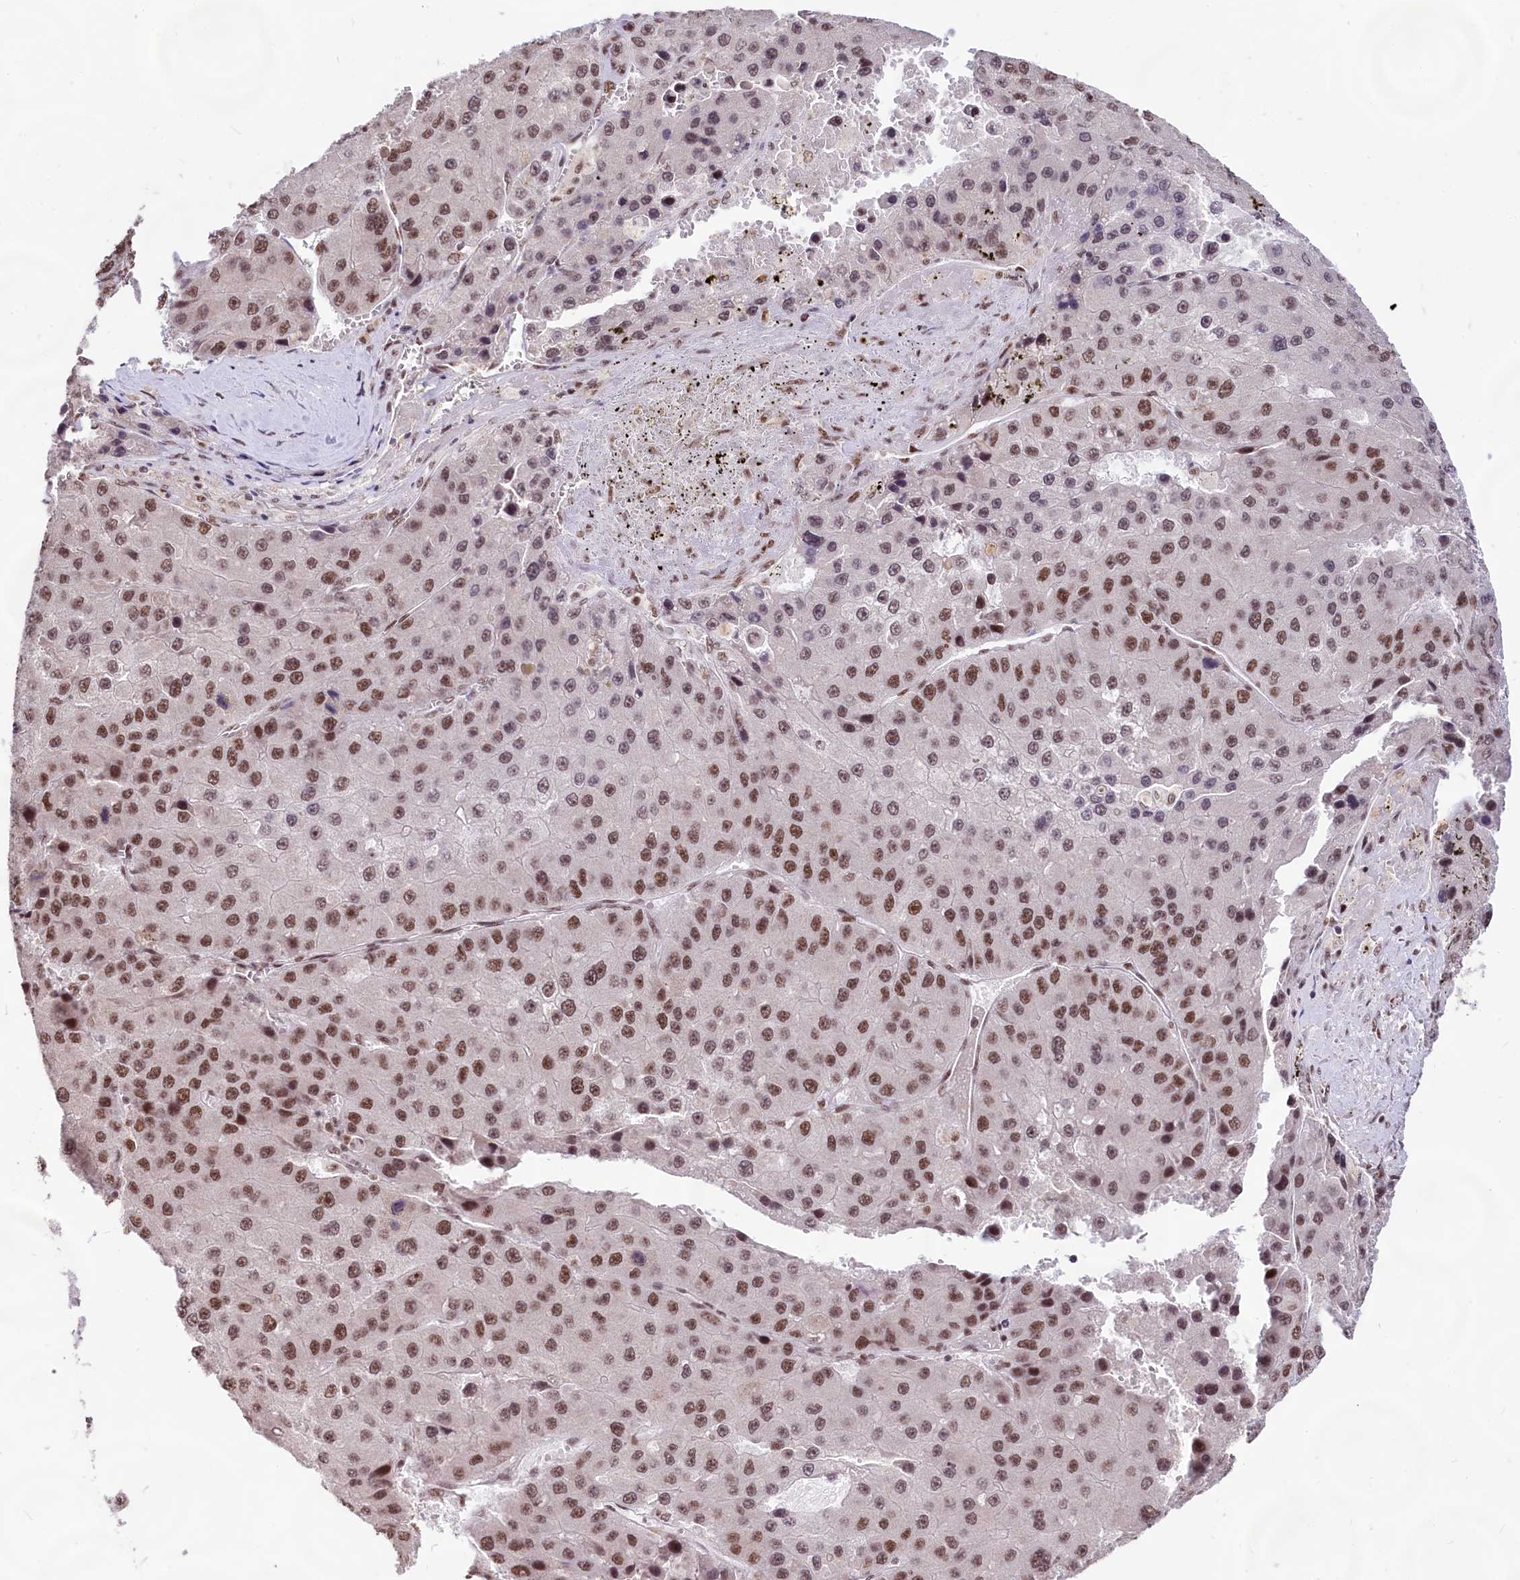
{"staining": {"intensity": "moderate", "quantity": "25%-75%", "location": "nuclear"}, "tissue": "liver cancer", "cell_type": "Tumor cells", "image_type": "cancer", "snomed": [{"axis": "morphology", "description": "Carcinoma, Hepatocellular, NOS"}, {"axis": "topography", "description": "Liver"}], "caption": "This is a photomicrograph of IHC staining of liver cancer, which shows moderate expression in the nuclear of tumor cells.", "gene": "HIRA", "patient": {"sex": "female", "age": 73}}